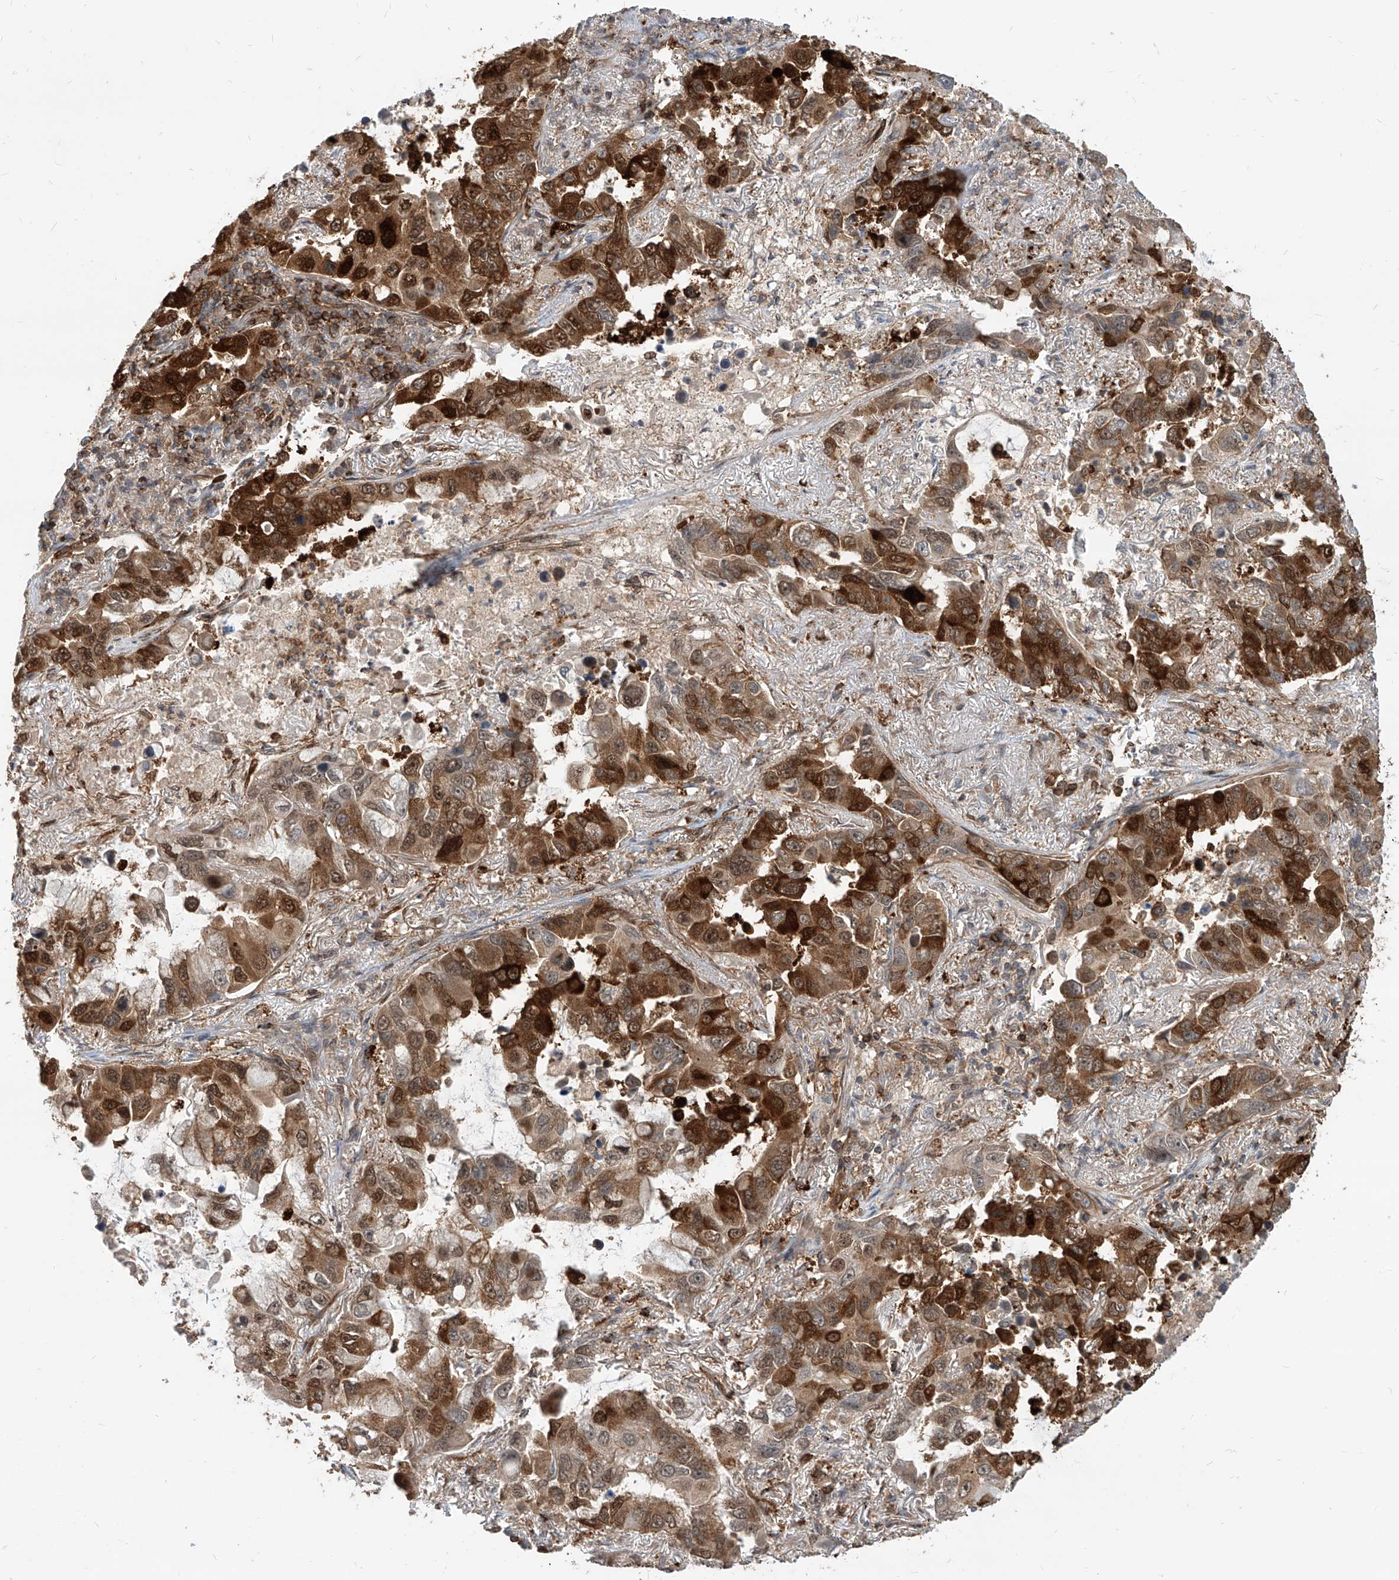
{"staining": {"intensity": "strong", "quantity": ">75%", "location": "cytoplasmic/membranous,nuclear"}, "tissue": "lung cancer", "cell_type": "Tumor cells", "image_type": "cancer", "snomed": [{"axis": "morphology", "description": "Adenocarcinoma, NOS"}, {"axis": "topography", "description": "Lung"}], "caption": "Immunohistochemical staining of lung adenocarcinoma exhibits high levels of strong cytoplasmic/membranous and nuclear protein positivity in approximately >75% of tumor cells. (DAB (3,3'-diaminobenzidine) IHC with brightfield microscopy, high magnification).", "gene": "MAGED2", "patient": {"sex": "male", "age": 64}}